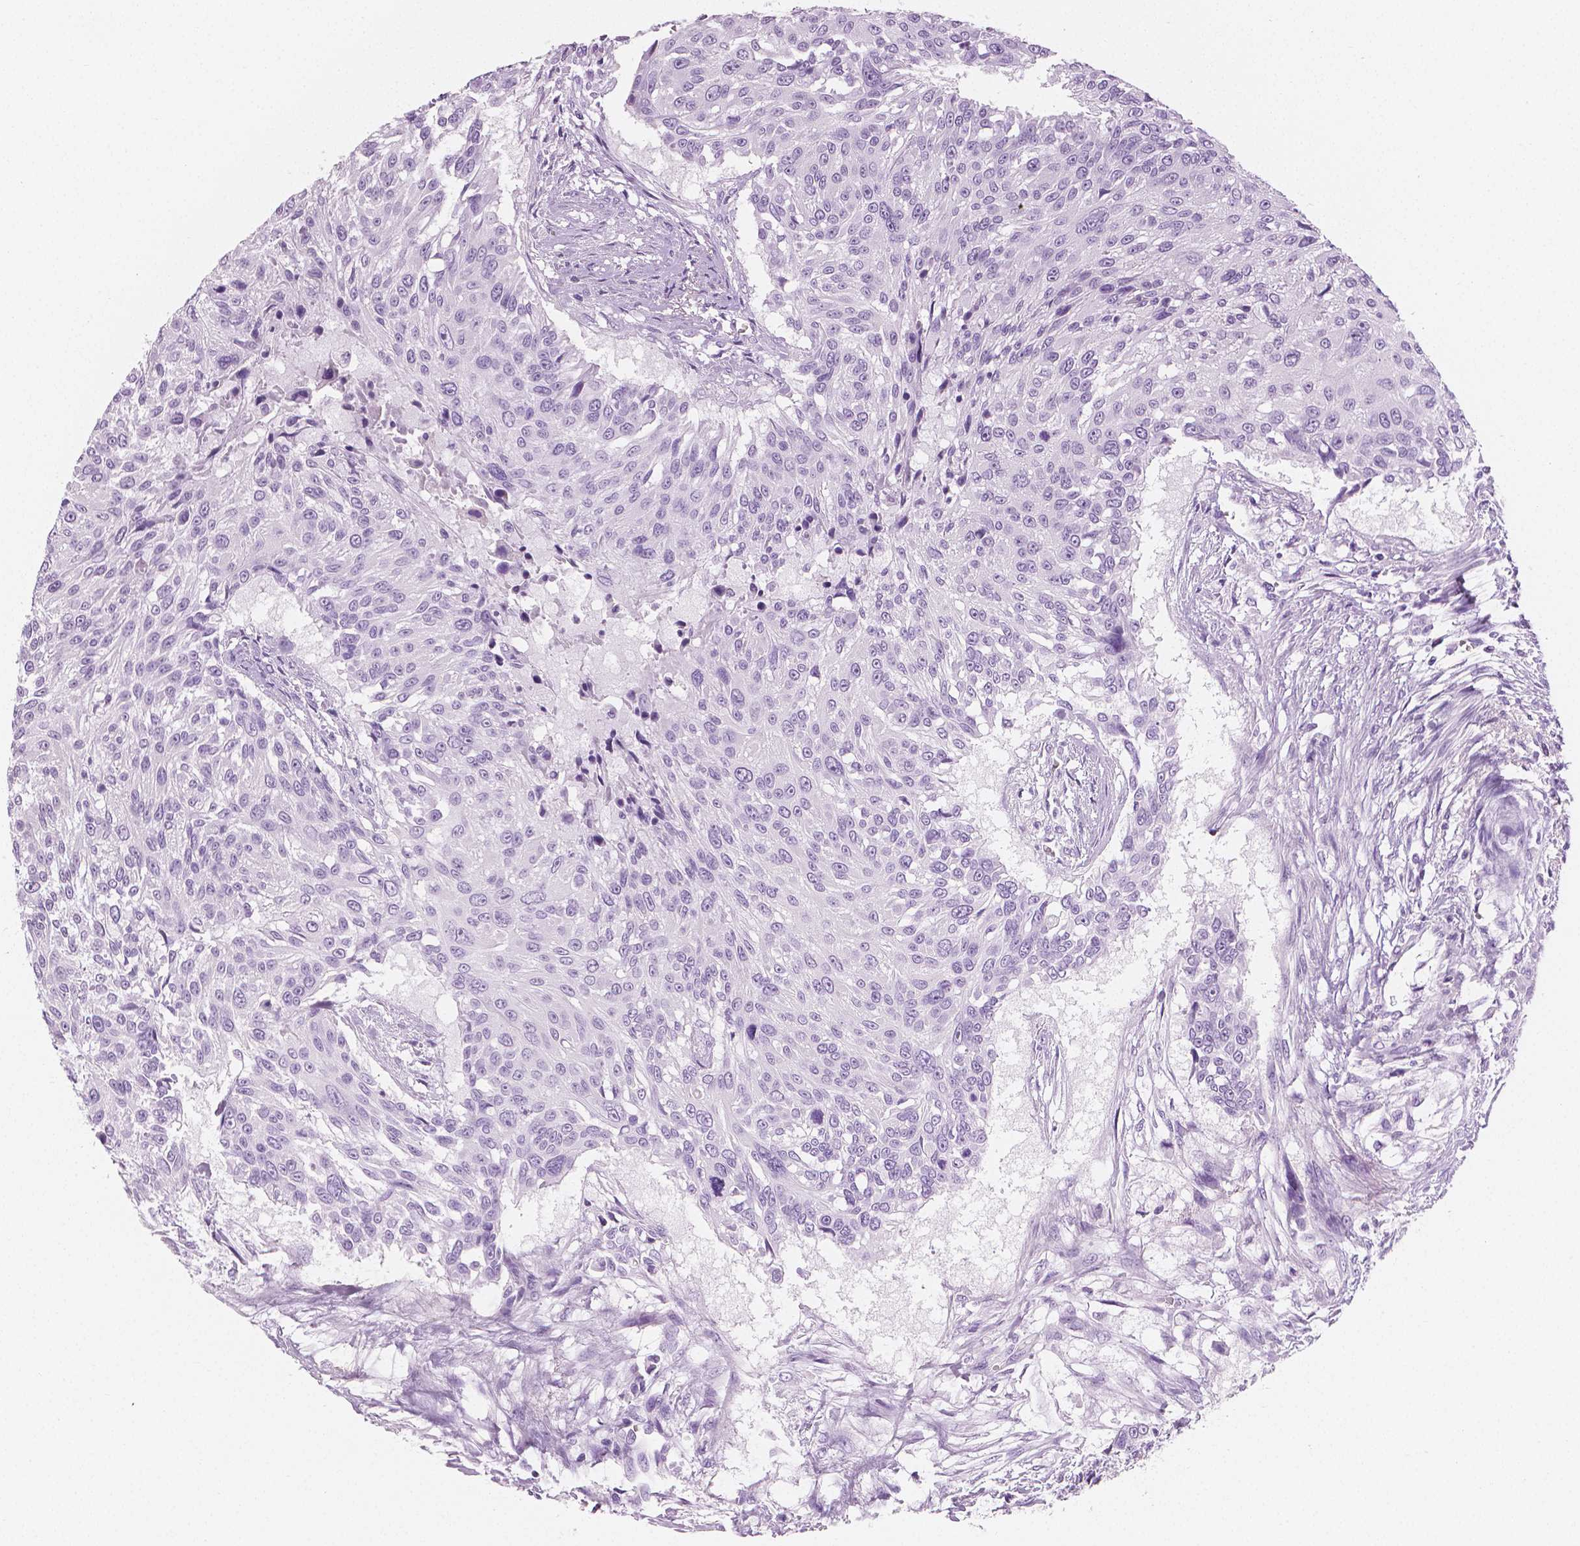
{"staining": {"intensity": "negative", "quantity": "none", "location": "none"}, "tissue": "urothelial cancer", "cell_type": "Tumor cells", "image_type": "cancer", "snomed": [{"axis": "morphology", "description": "Urothelial carcinoma, NOS"}, {"axis": "topography", "description": "Urinary bladder"}], "caption": "The immunohistochemistry photomicrograph has no significant positivity in tumor cells of transitional cell carcinoma tissue.", "gene": "PLIN4", "patient": {"sex": "male", "age": 55}}